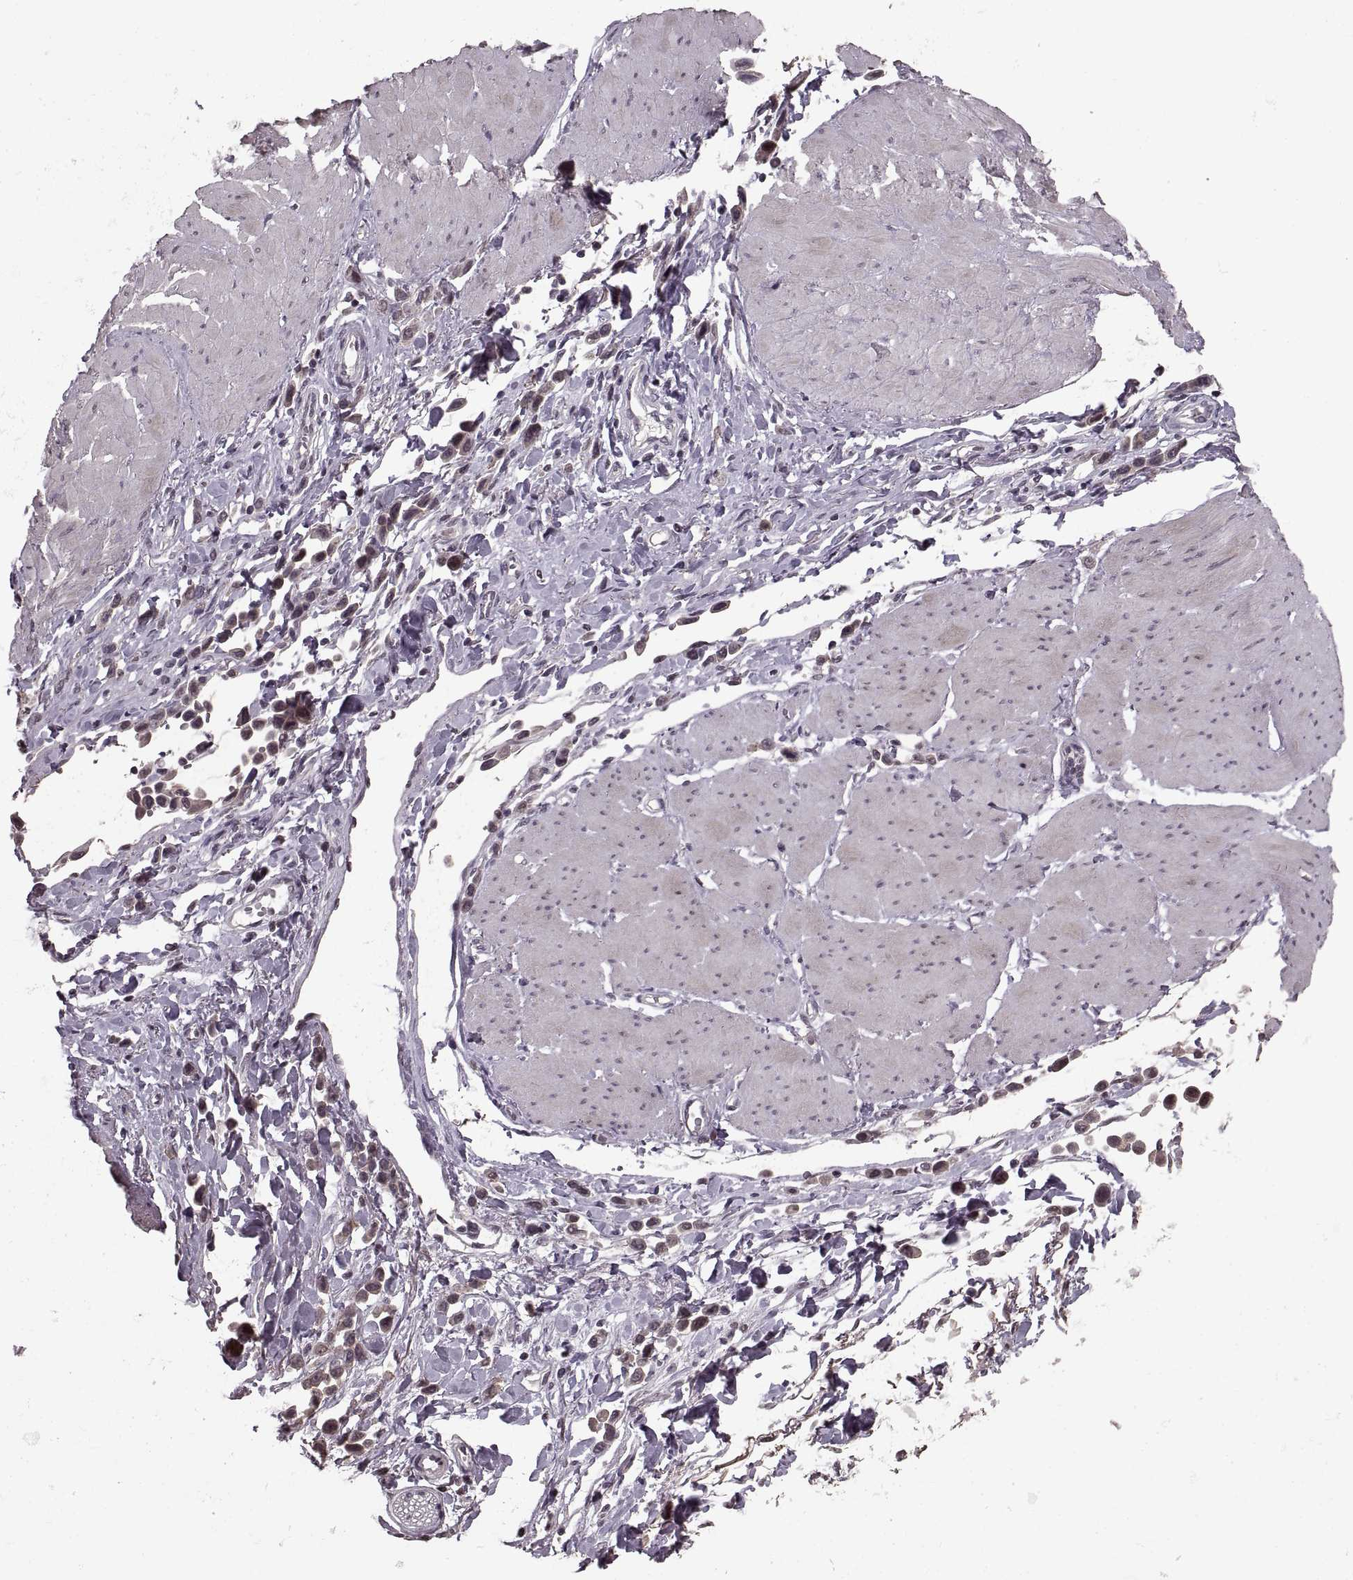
{"staining": {"intensity": "weak", "quantity": "<25%", "location": "nuclear"}, "tissue": "stomach cancer", "cell_type": "Tumor cells", "image_type": "cancer", "snomed": [{"axis": "morphology", "description": "Adenocarcinoma, NOS"}, {"axis": "topography", "description": "Stomach"}], "caption": "Tumor cells show no significant protein positivity in stomach adenocarcinoma.", "gene": "PALS1", "patient": {"sex": "male", "age": 47}}